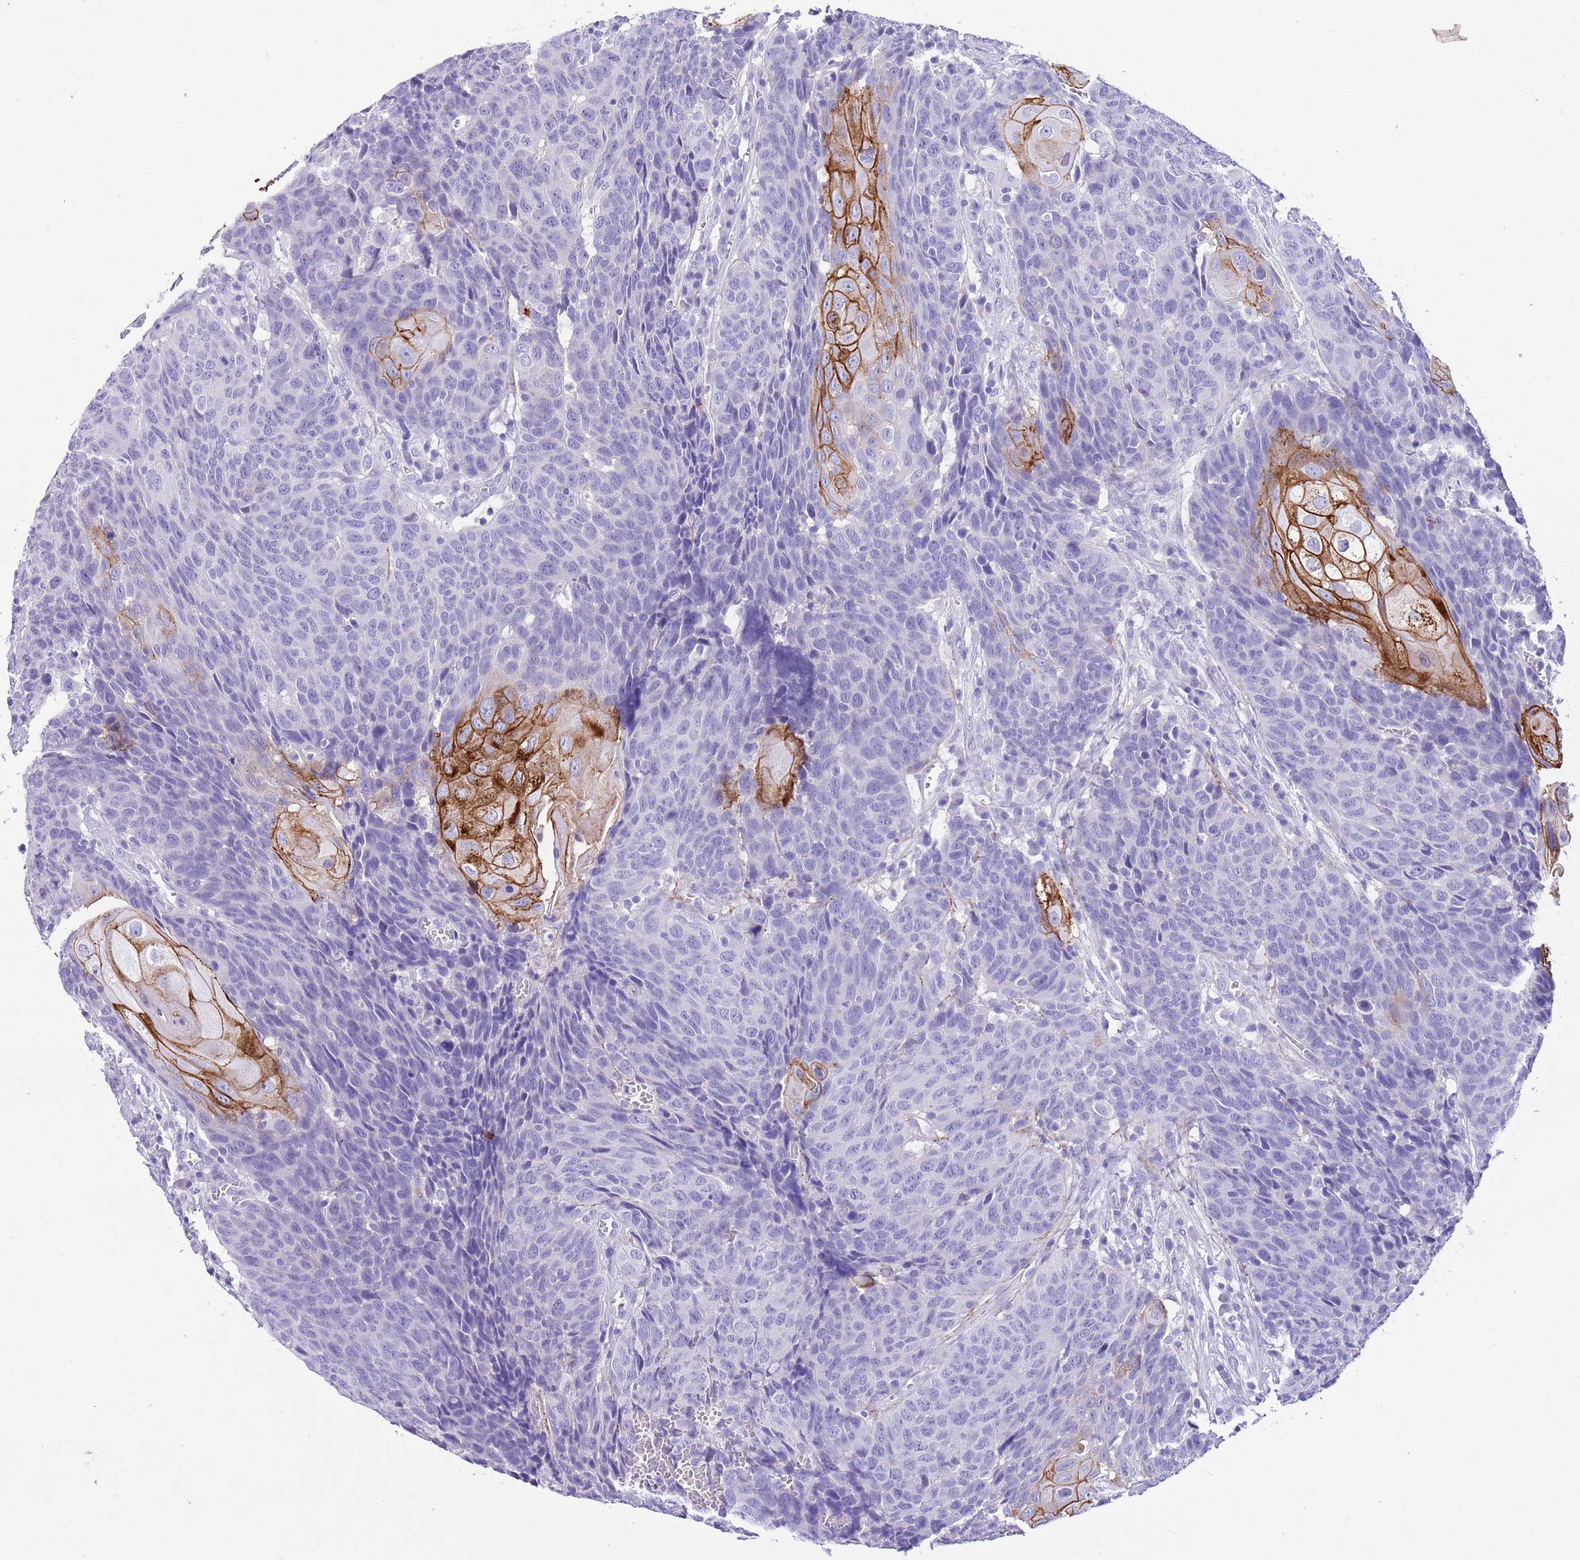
{"staining": {"intensity": "strong", "quantity": "<25%", "location": "cytoplasmic/membranous"}, "tissue": "head and neck cancer", "cell_type": "Tumor cells", "image_type": "cancer", "snomed": [{"axis": "morphology", "description": "Squamous cell carcinoma, NOS"}, {"axis": "topography", "description": "Head-Neck"}], "caption": "The micrograph displays immunohistochemical staining of squamous cell carcinoma (head and neck). There is strong cytoplasmic/membranous positivity is seen in approximately <25% of tumor cells. The staining was performed using DAB (3,3'-diaminobenzidine) to visualize the protein expression in brown, while the nuclei were stained in blue with hematoxylin (Magnification: 20x).", "gene": "TBC1D10B", "patient": {"sex": "male", "age": 66}}